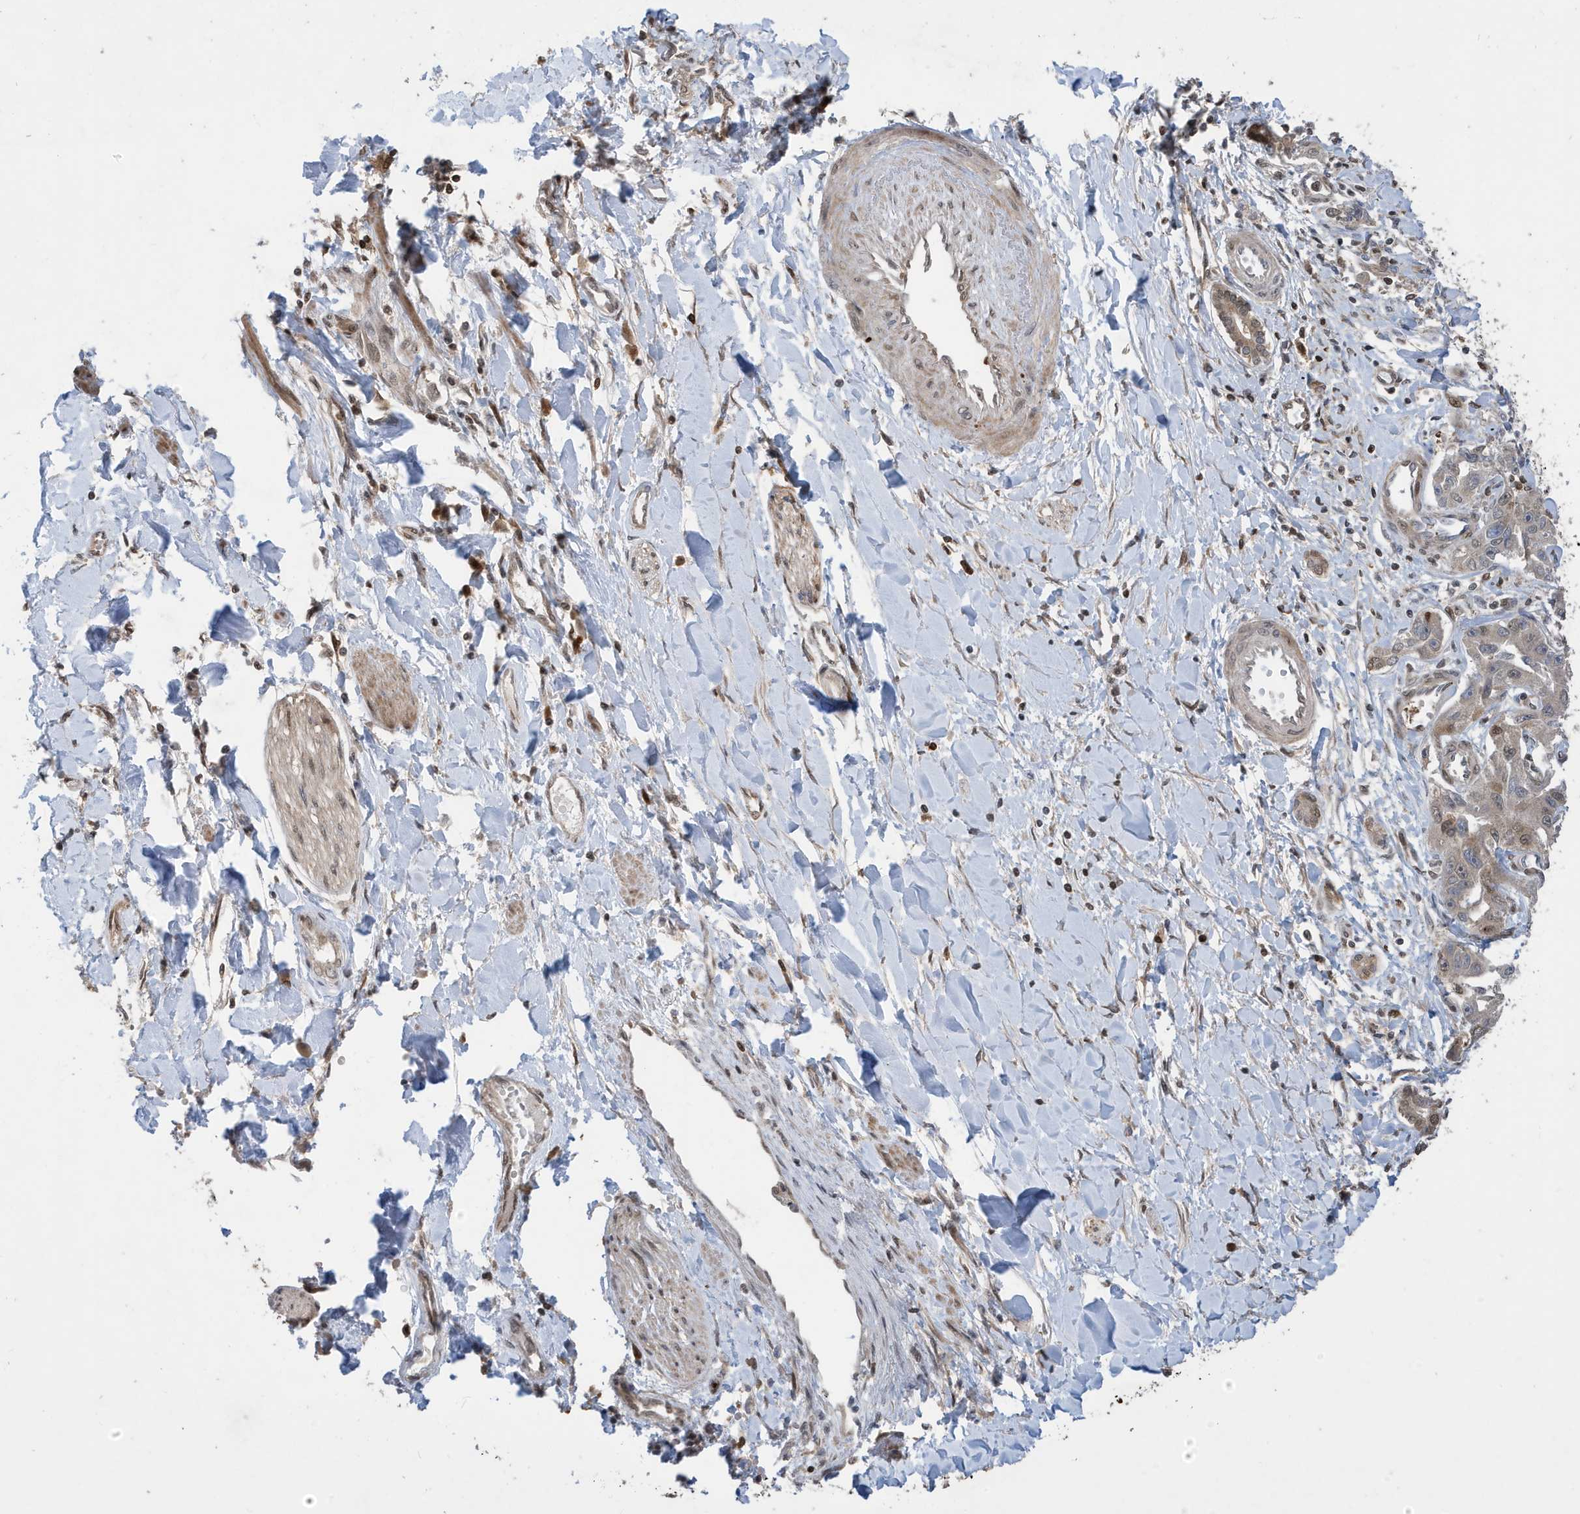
{"staining": {"intensity": "moderate", "quantity": "<25%", "location": "nuclear"}, "tissue": "liver cancer", "cell_type": "Tumor cells", "image_type": "cancer", "snomed": [{"axis": "morphology", "description": "Cholangiocarcinoma"}, {"axis": "topography", "description": "Liver"}], "caption": "There is low levels of moderate nuclear staining in tumor cells of cholangiocarcinoma (liver), as demonstrated by immunohistochemical staining (brown color).", "gene": "UBQLN1", "patient": {"sex": "male", "age": 59}}